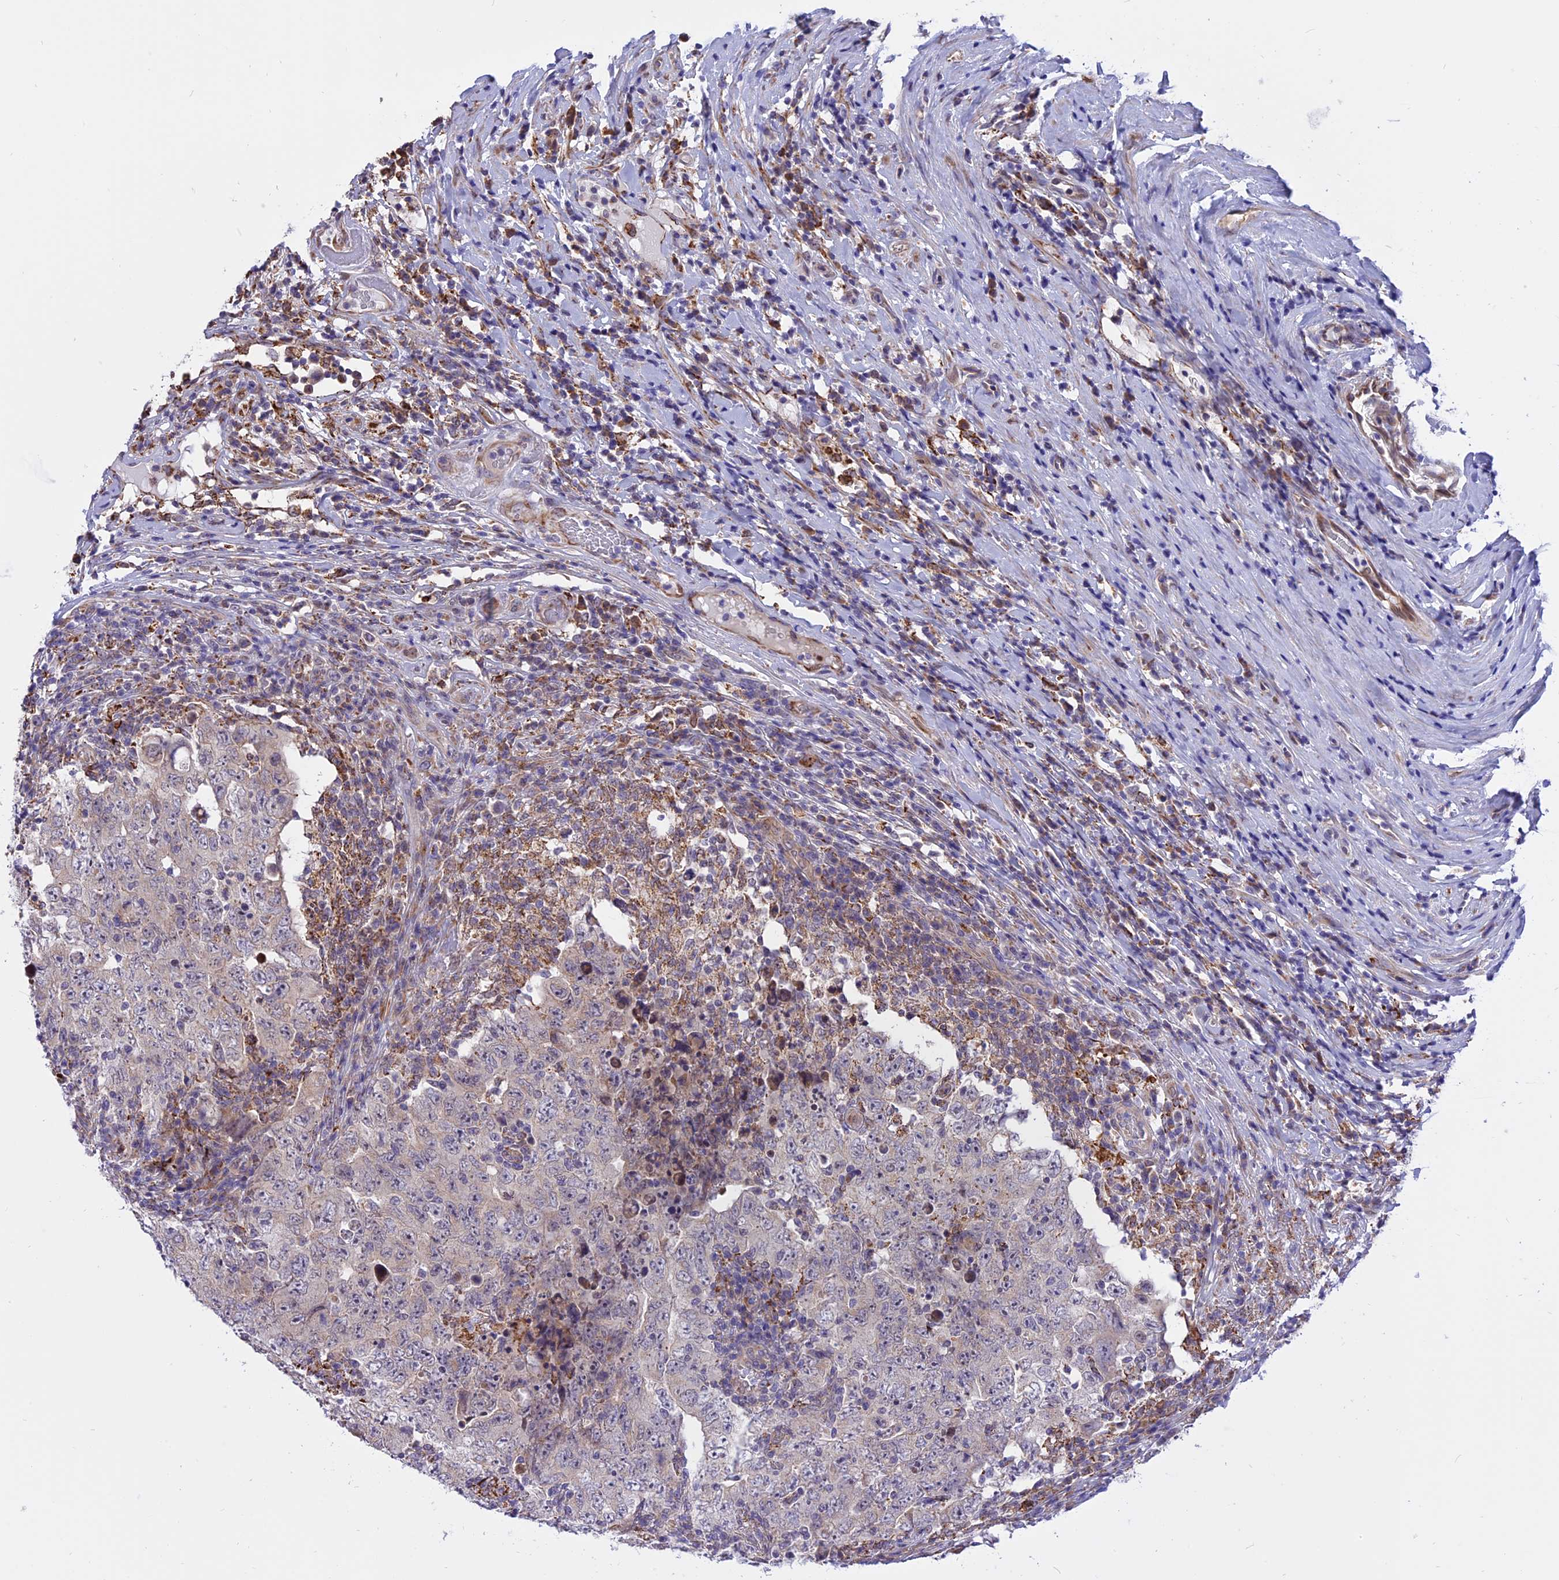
{"staining": {"intensity": "negative", "quantity": "none", "location": "none"}, "tissue": "testis cancer", "cell_type": "Tumor cells", "image_type": "cancer", "snomed": [{"axis": "morphology", "description": "Carcinoma, Embryonal, NOS"}, {"axis": "topography", "description": "Testis"}], "caption": "Human testis embryonal carcinoma stained for a protein using IHC demonstrates no staining in tumor cells.", "gene": "ARMCX6", "patient": {"sex": "male", "age": 26}}